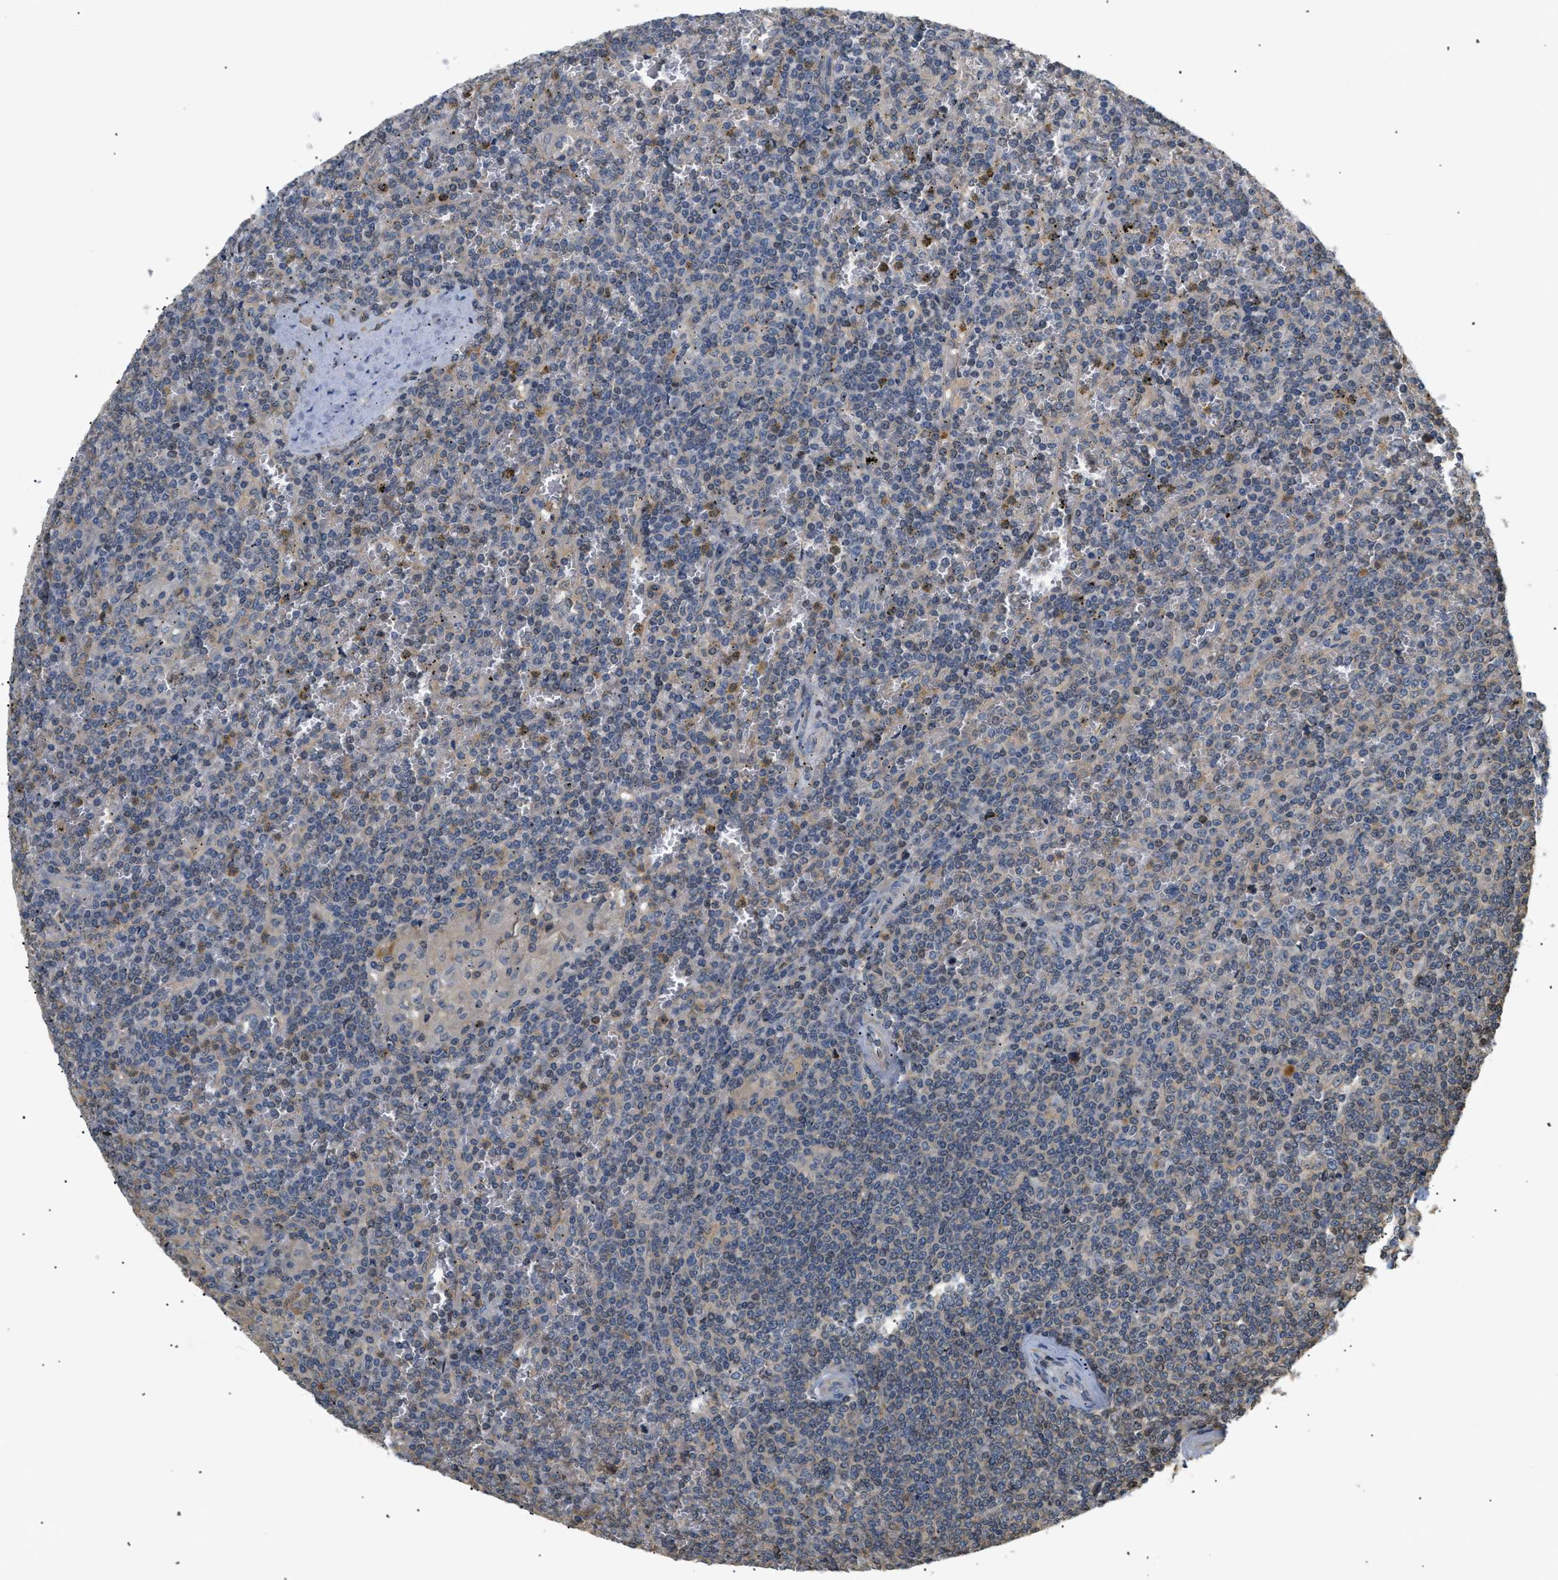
{"staining": {"intensity": "negative", "quantity": "none", "location": "none"}, "tissue": "lymphoma", "cell_type": "Tumor cells", "image_type": "cancer", "snomed": [{"axis": "morphology", "description": "Malignant lymphoma, non-Hodgkin's type, Low grade"}, {"axis": "topography", "description": "Spleen"}], "caption": "A micrograph of human low-grade malignant lymphoma, non-Hodgkin's type is negative for staining in tumor cells.", "gene": "FARS2", "patient": {"sex": "female", "age": 19}}